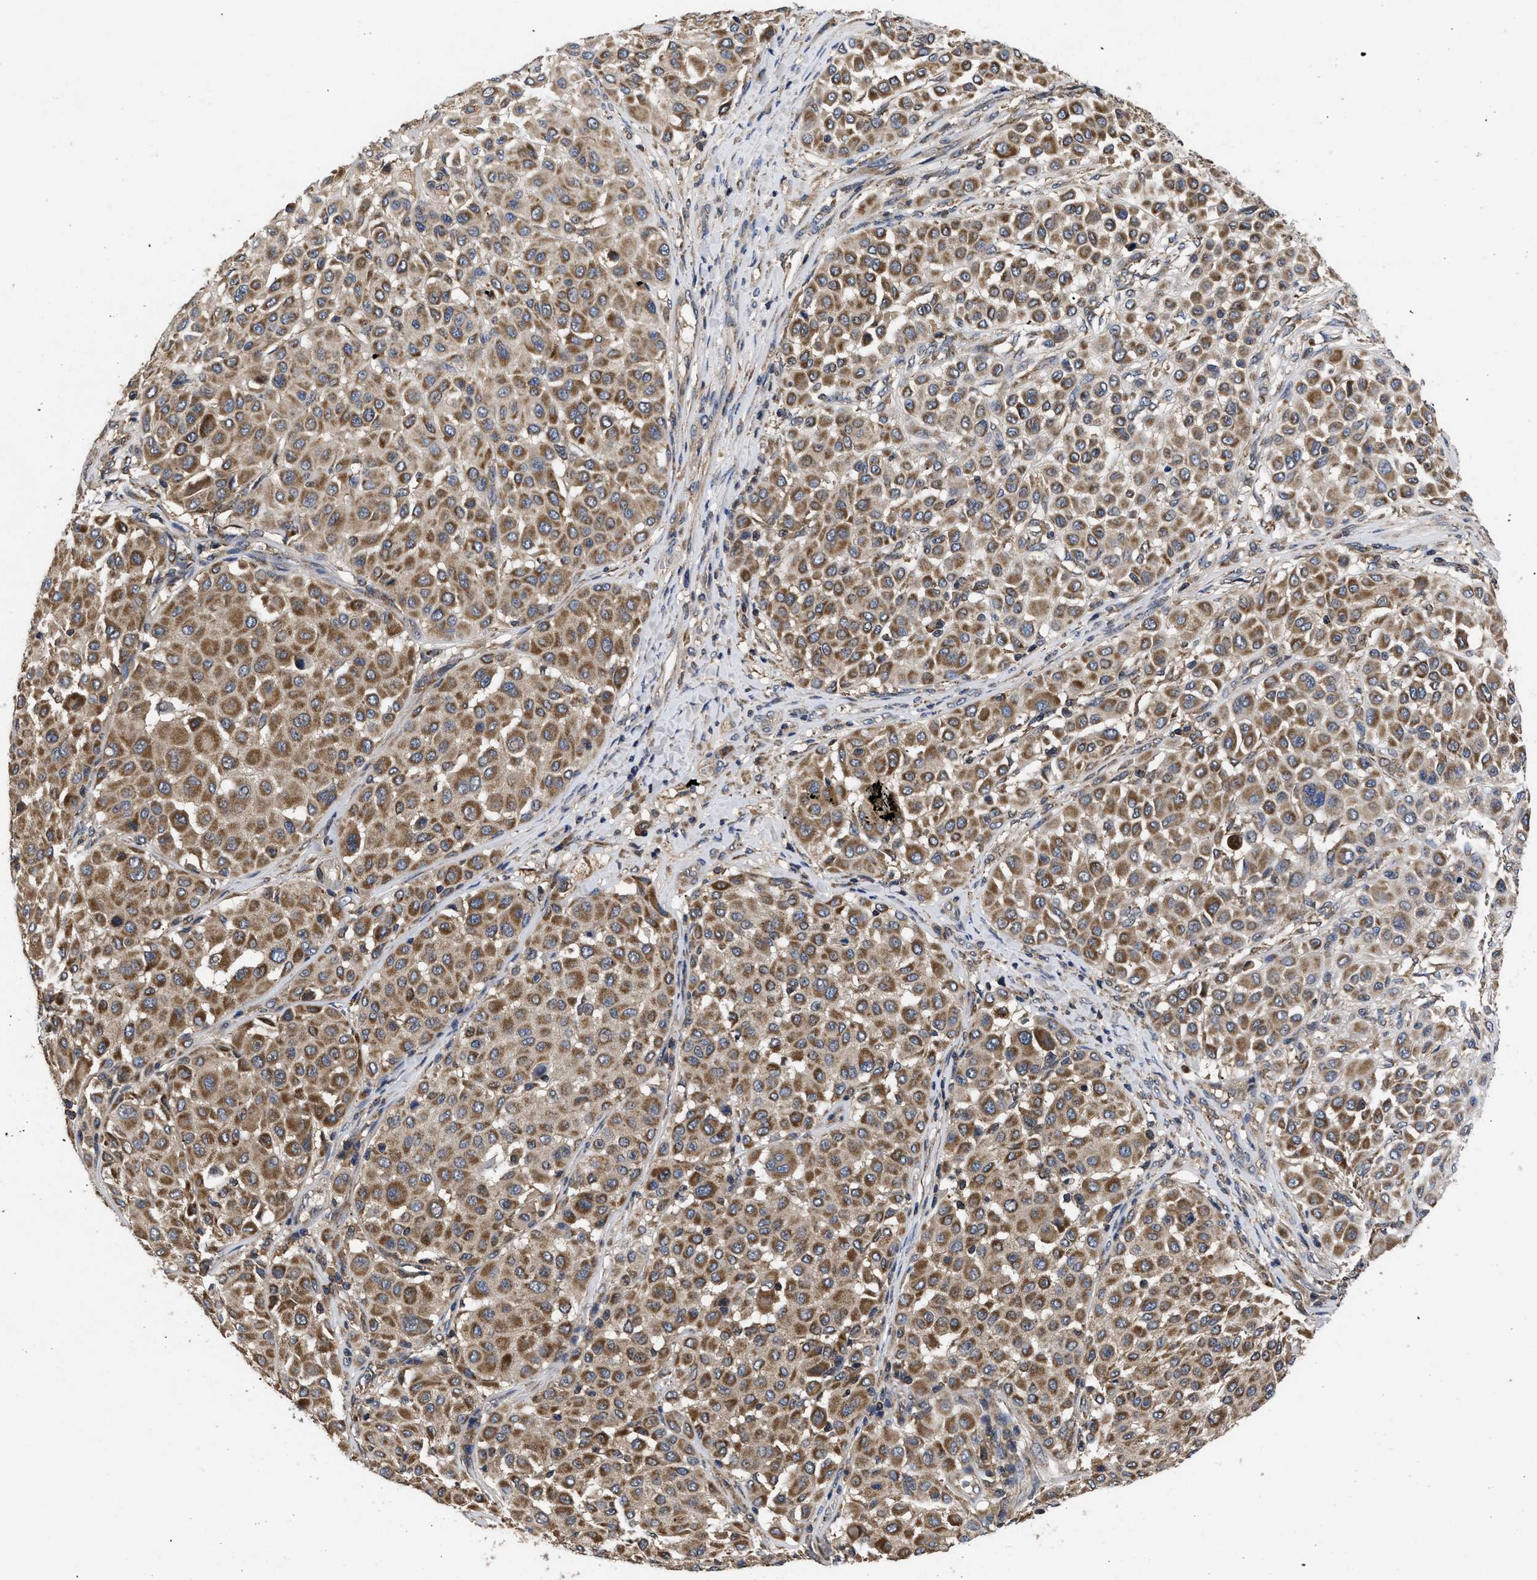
{"staining": {"intensity": "moderate", "quantity": ">75%", "location": "cytoplasmic/membranous"}, "tissue": "melanoma", "cell_type": "Tumor cells", "image_type": "cancer", "snomed": [{"axis": "morphology", "description": "Malignant melanoma, Metastatic site"}, {"axis": "topography", "description": "Soft tissue"}], "caption": "Immunohistochemical staining of malignant melanoma (metastatic site) reveals medium levels of moderate cytoplasmic/membranous expression in about >75% of tumor cells. (brown staining indicates protein expression, while blue staining denotes nuclei).", "gene": "LRRC3", "patient": {"sex": "male", "age": 41}}